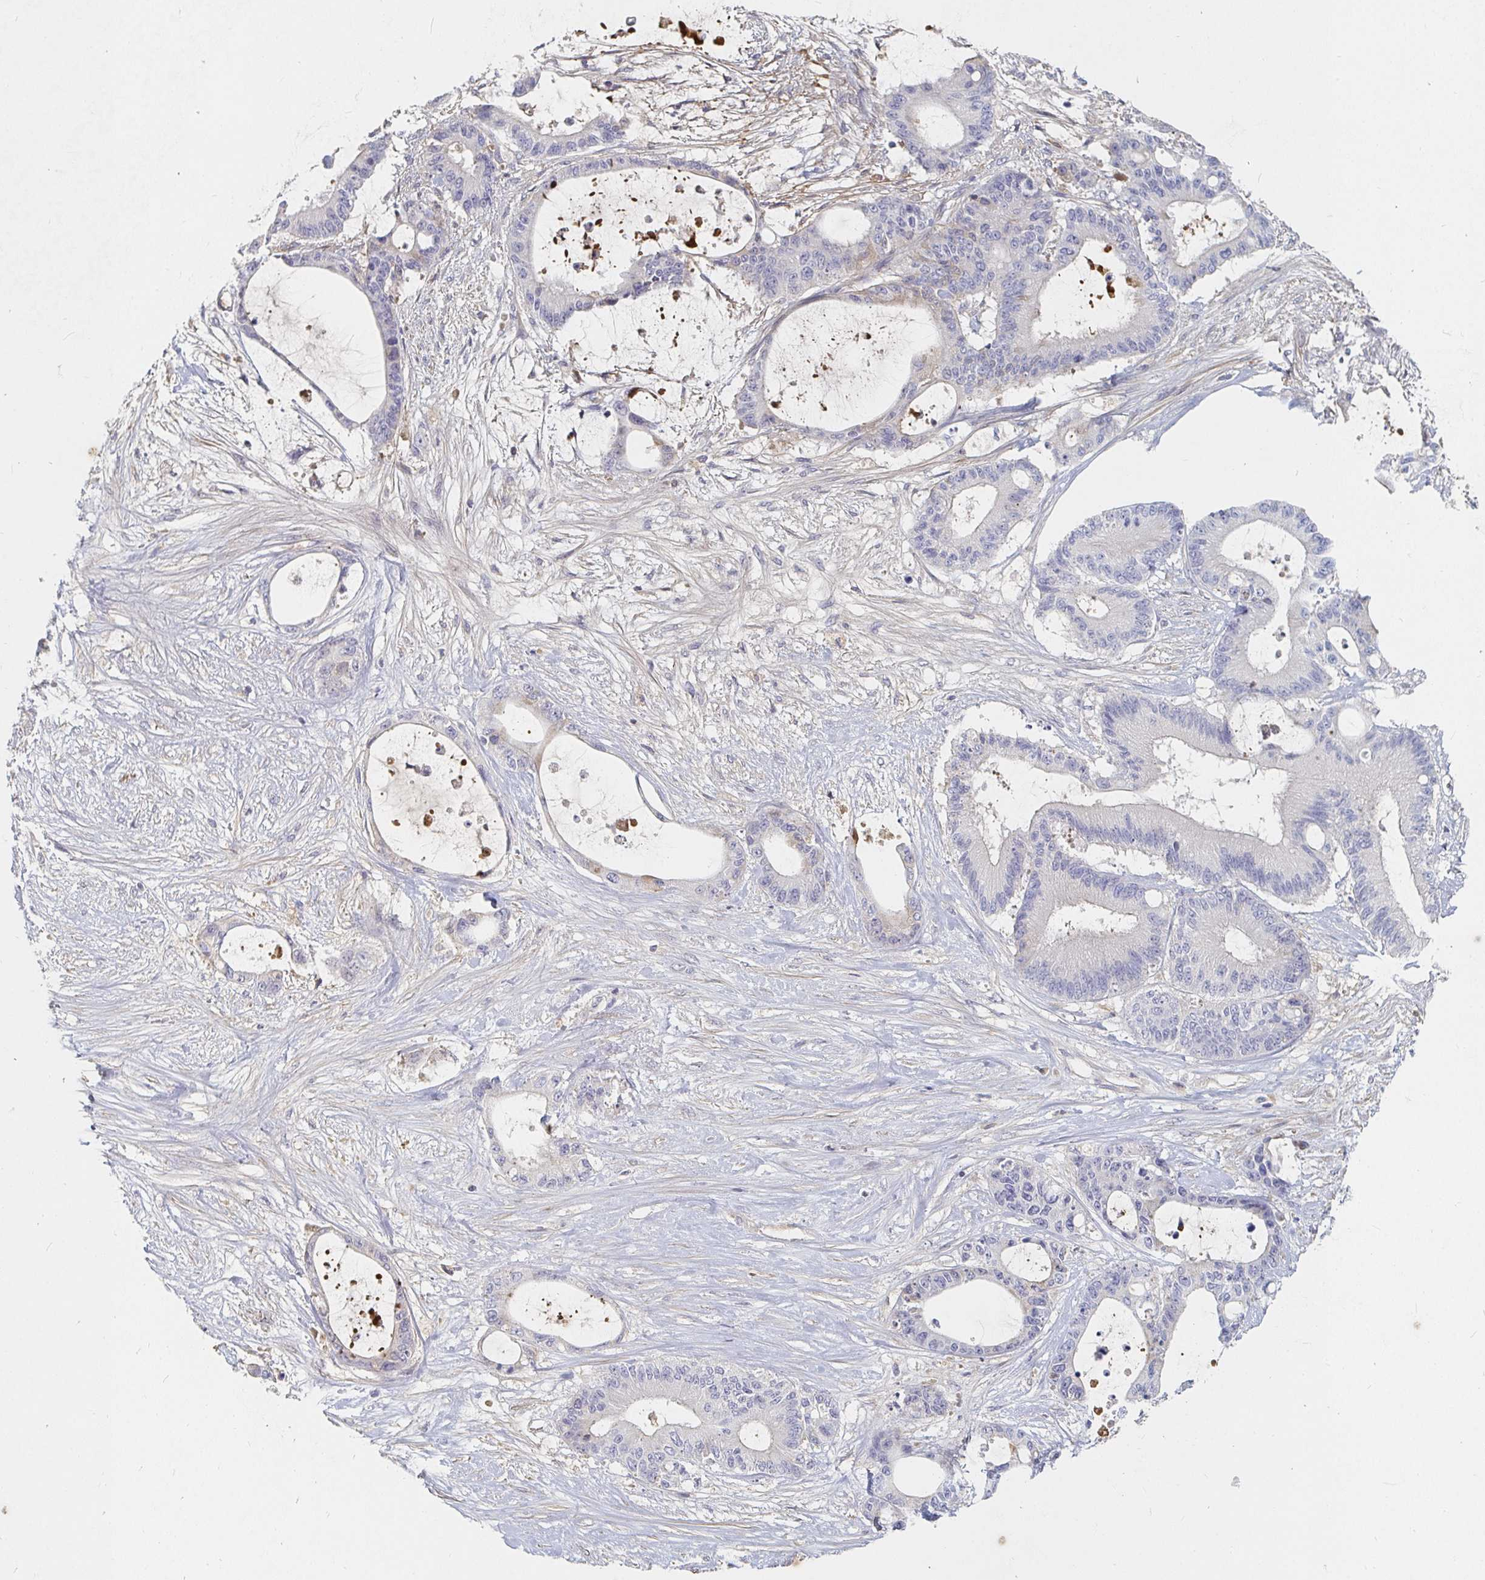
{"staining": {"intensity": "negative", "quantity": "none", "location": "none"}, "tissue": "liver cancer", "cell_type": "Tumor cells", "image_type": "cancer", "snomed": [{"axis": "morphology", "description": "Normal tissue, NOS"}, {"axis": "morphology", "description": "Cholangiocarcinoma"}, {"axis": "topography", "description": "Liver"}, {"axis": "topography", "description": "Peripheral nerve tissue"}], "caption": "Tumor cells show no significant protein staining in cholangiocarcinoma (liver).", "gene": "NME9", "patient": {"sex": "female", "age": 73}}